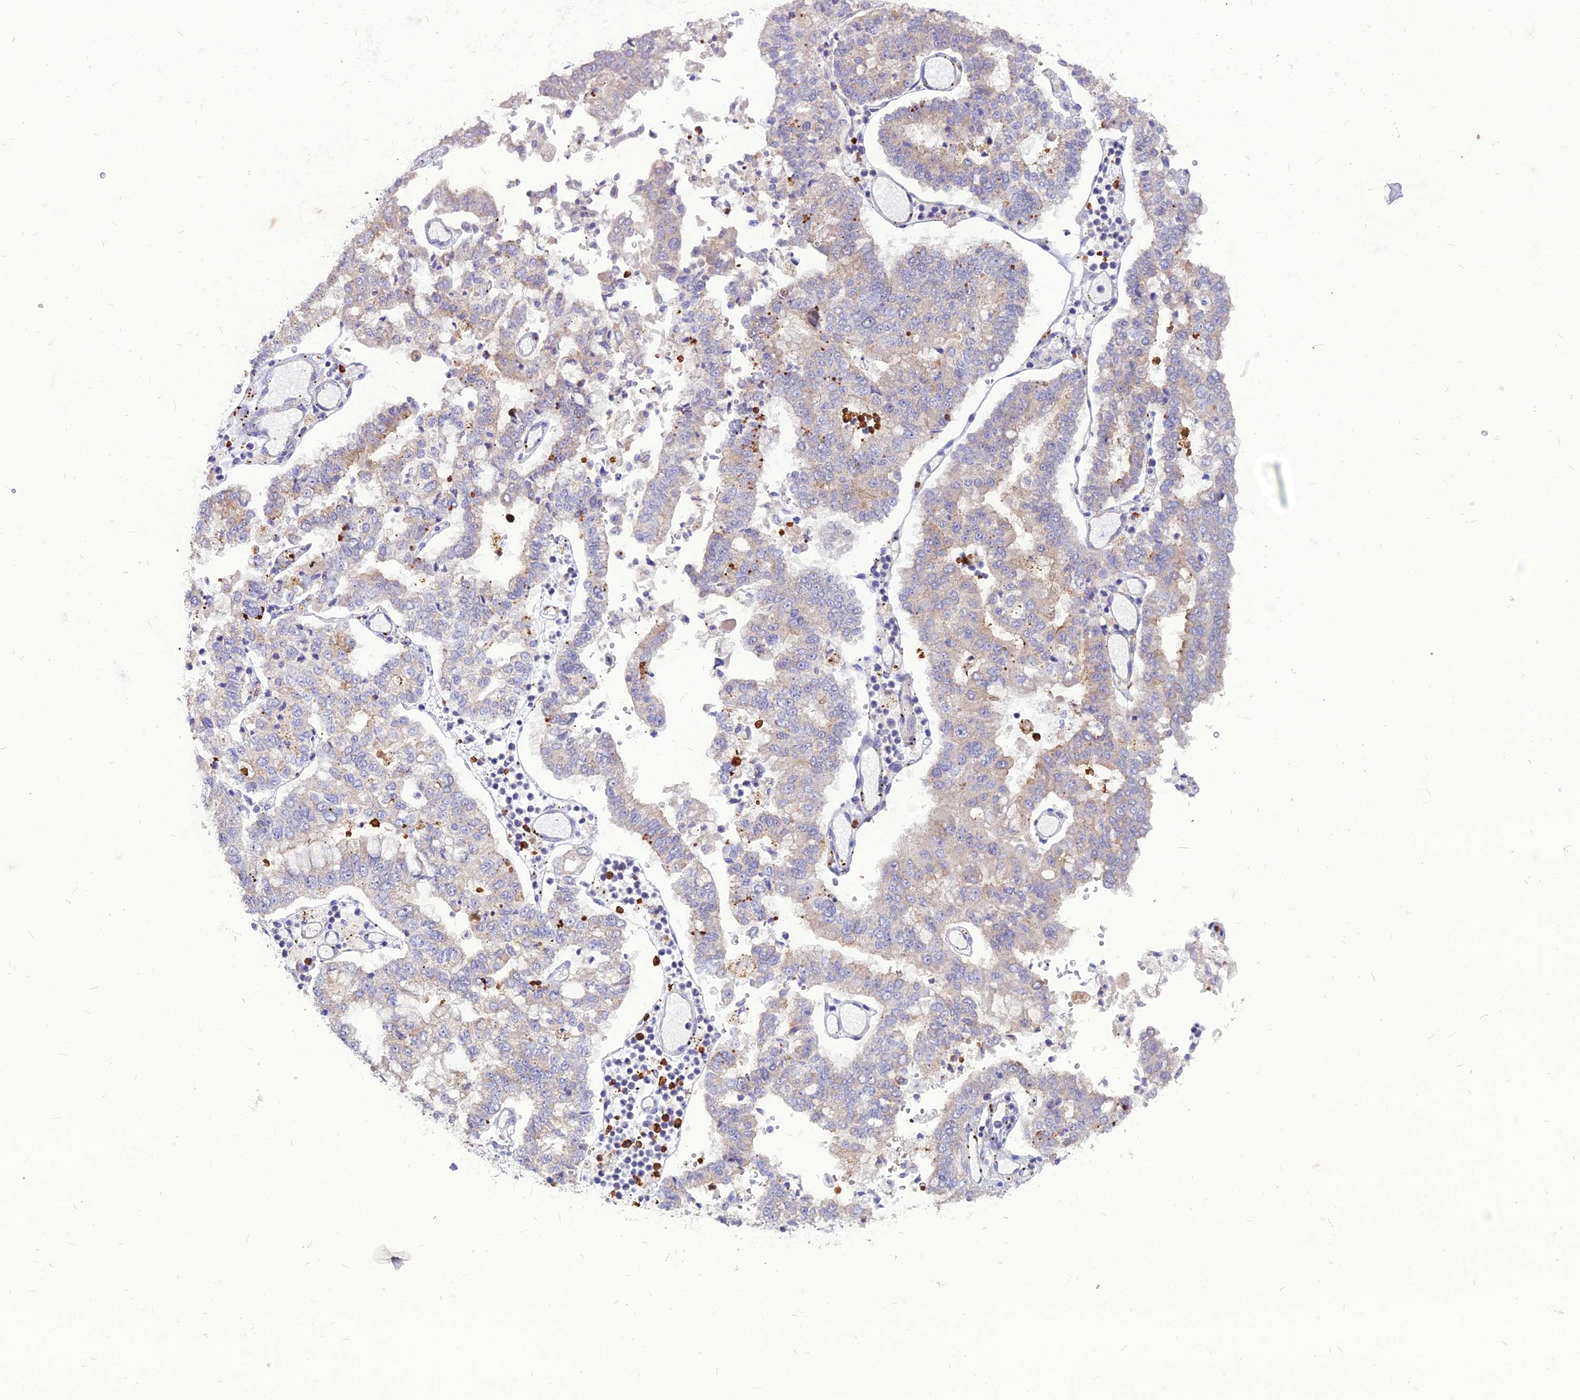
{"staining": {"intensity": "weak", "quantity": "<25%", "location": "cytoplasmic/membranous"}, "tissue": "stomach cancer", "cell_type": "Tumor cells", "image_type": "cancer", "snomed": [{"axis": "morphology", "description": "Adenocarcinoma, NOS"}, {"axis": "topography", "description": "Stomach"}], "caption": "Micrograph shows no protein staining in tumor cells of stomach cancer (adenocarcinoma) tissue.", "gene": "PCED1B", "patient": {"sex": "male", "age": 76}}